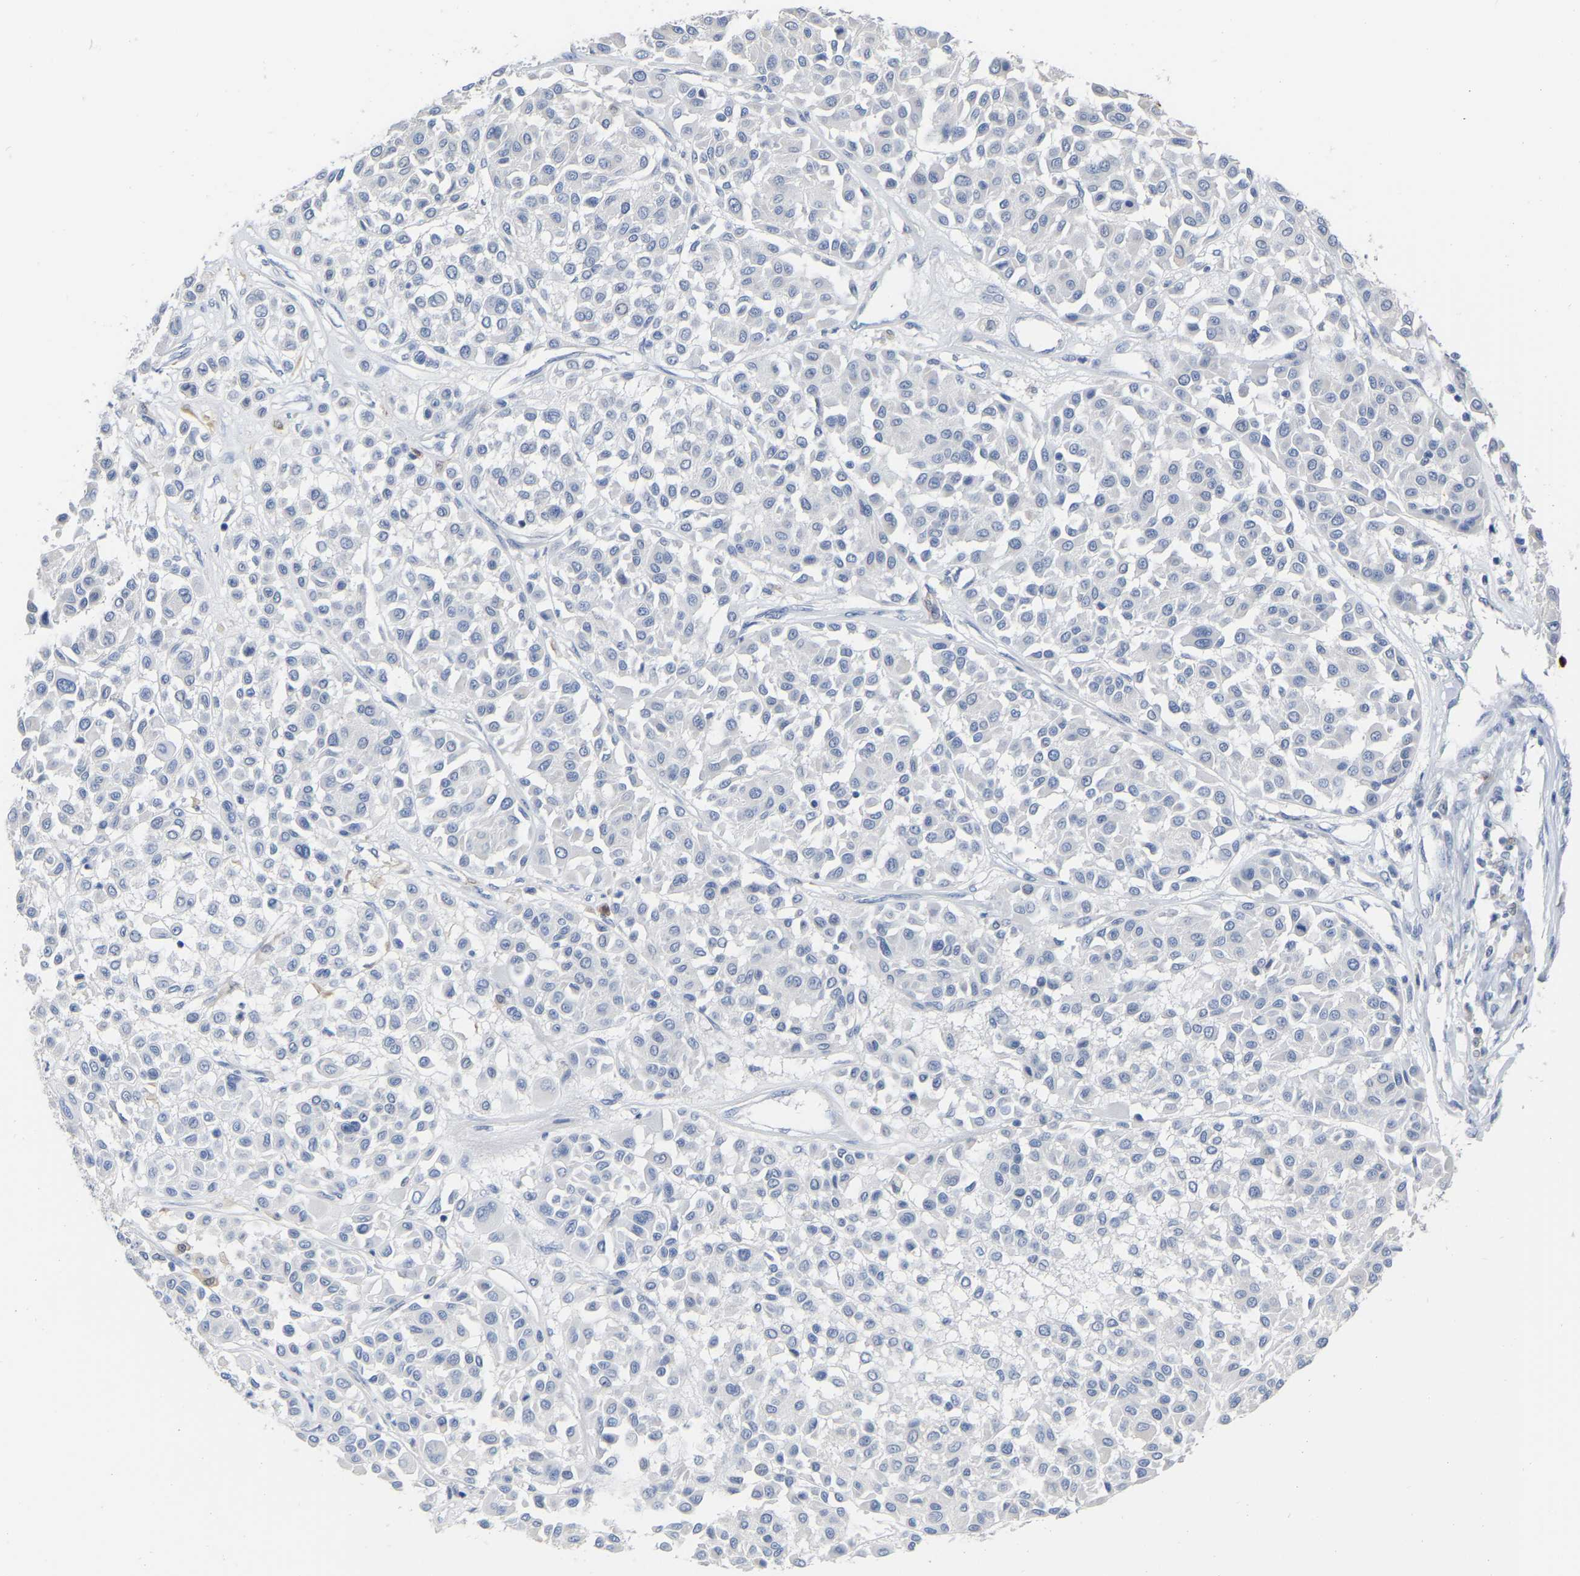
{"staining": {"intensity": "negative", "quantity": "none", "location": "none"}, "tissue": "melanoma", "cell_type": "Tumor cells", "image_type": "cancer", "snomed": [{"axis": "morphology", "description": "Malignant melanoma, Metastatic site"}, {"axis": "topography", "description": "Soft tissue"}], "caption": "Tumor cells show no significant staining in malignant melanoma (metastatic site).", "gene": "ULBP2", "patient": {"sex": "male", "age": 41}}